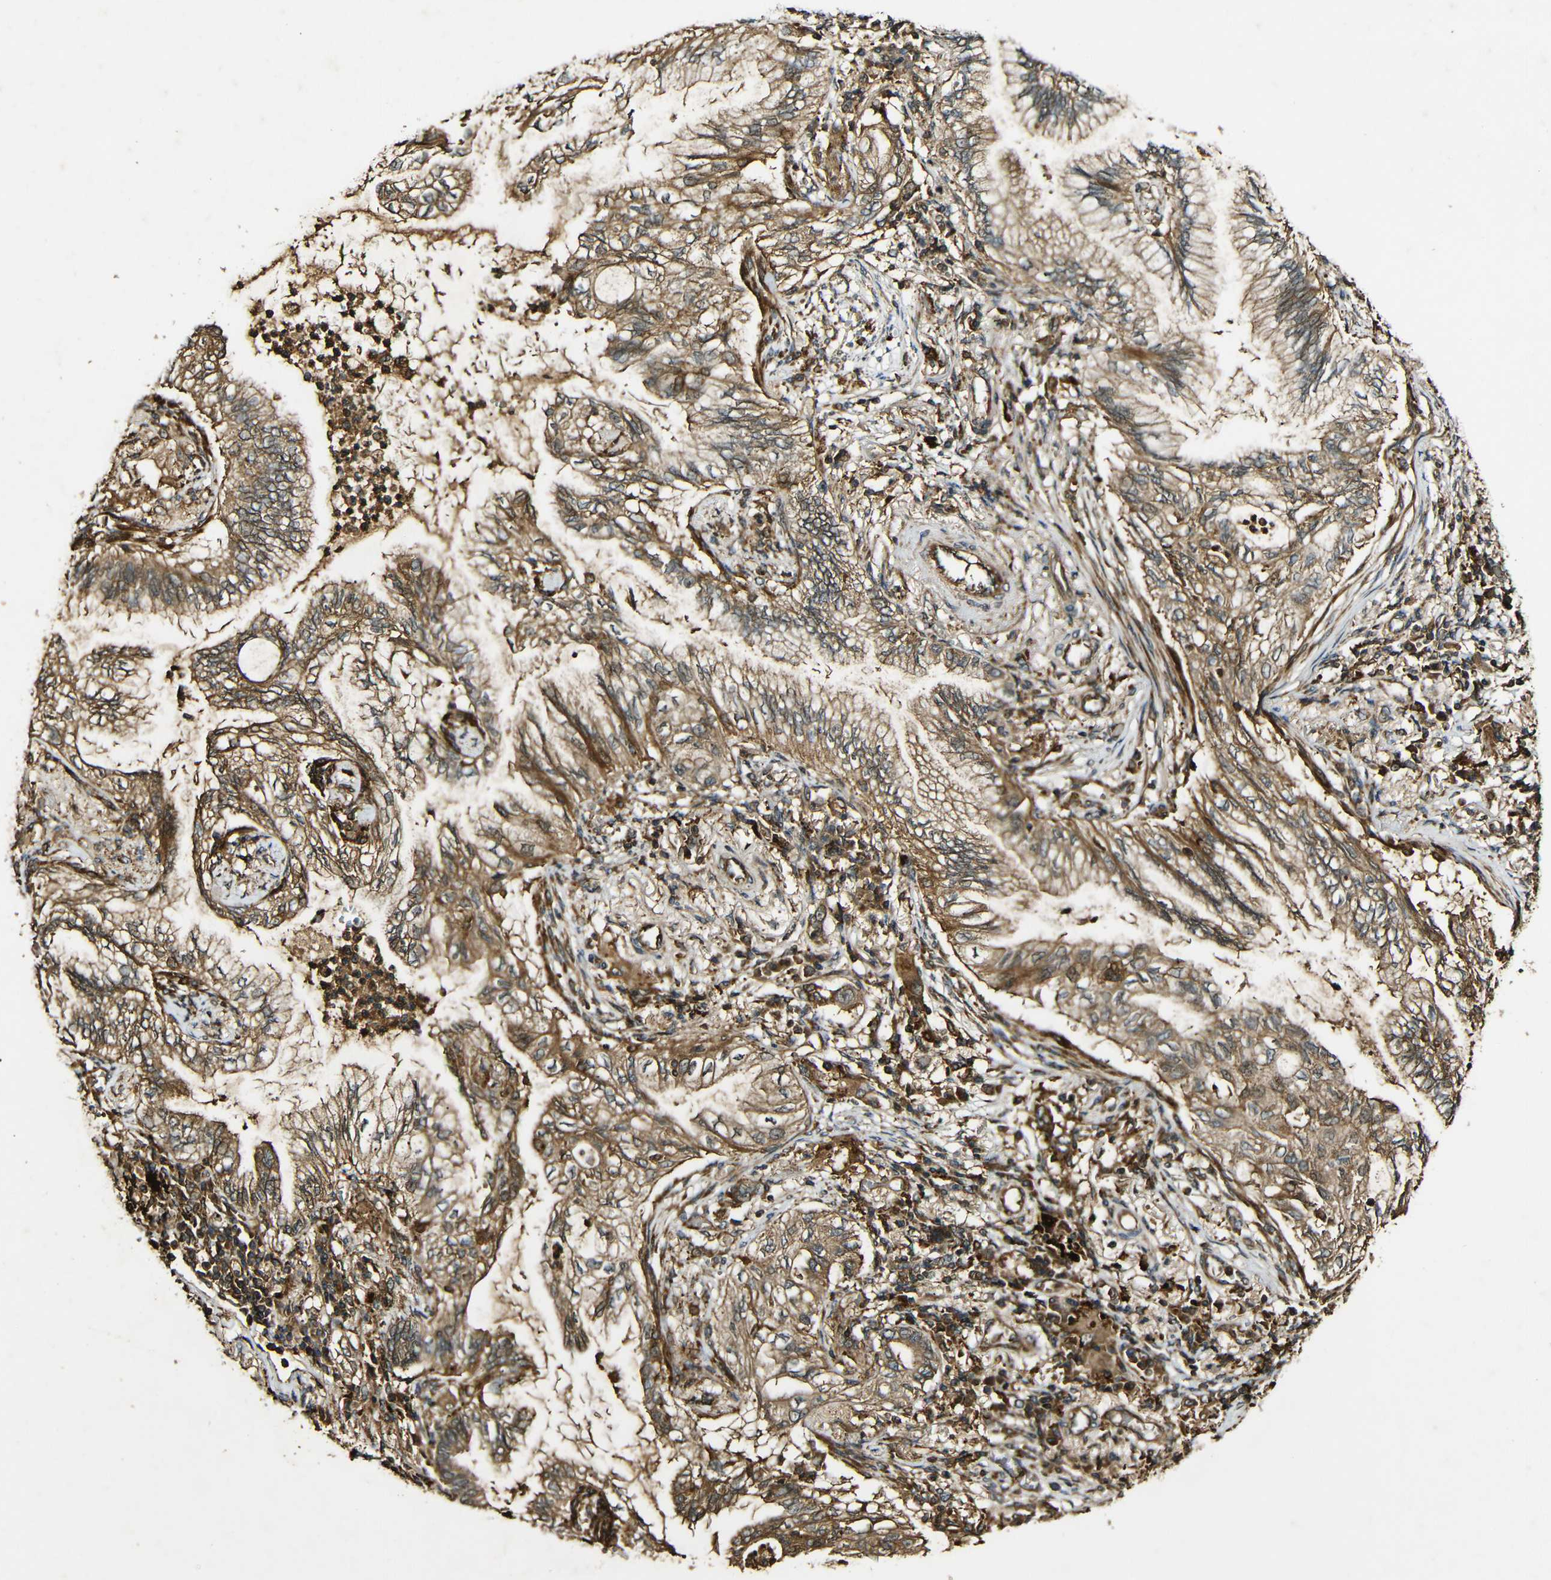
{"staining": {"intensity": "moderate", "quantity": ">75%", "location": "cytoplasmic/membranous"}, "tissue": "lung cancer", "cell_type": "Tumor cells", "image_type": "cancer", "snomed": [{"axis": "morphology", "description": "Normal tissue, NOS"}, {"axis": "morphology", "description": "Adenocarcinoma, NOS"}, {"axis": "topography", "description": "Bronchus"}, {"axis": "topography", "description": "Lung"}], "caption": "IHC of human lung cancer displays medium levels of moderate cytoplasmic/membranous staining in about >75% of tumor cells. (DAB = brown stain, brightfield microscopy at high magnification).", "gene": "CASP8", "patient": {"sex": "female", "age": 70}}